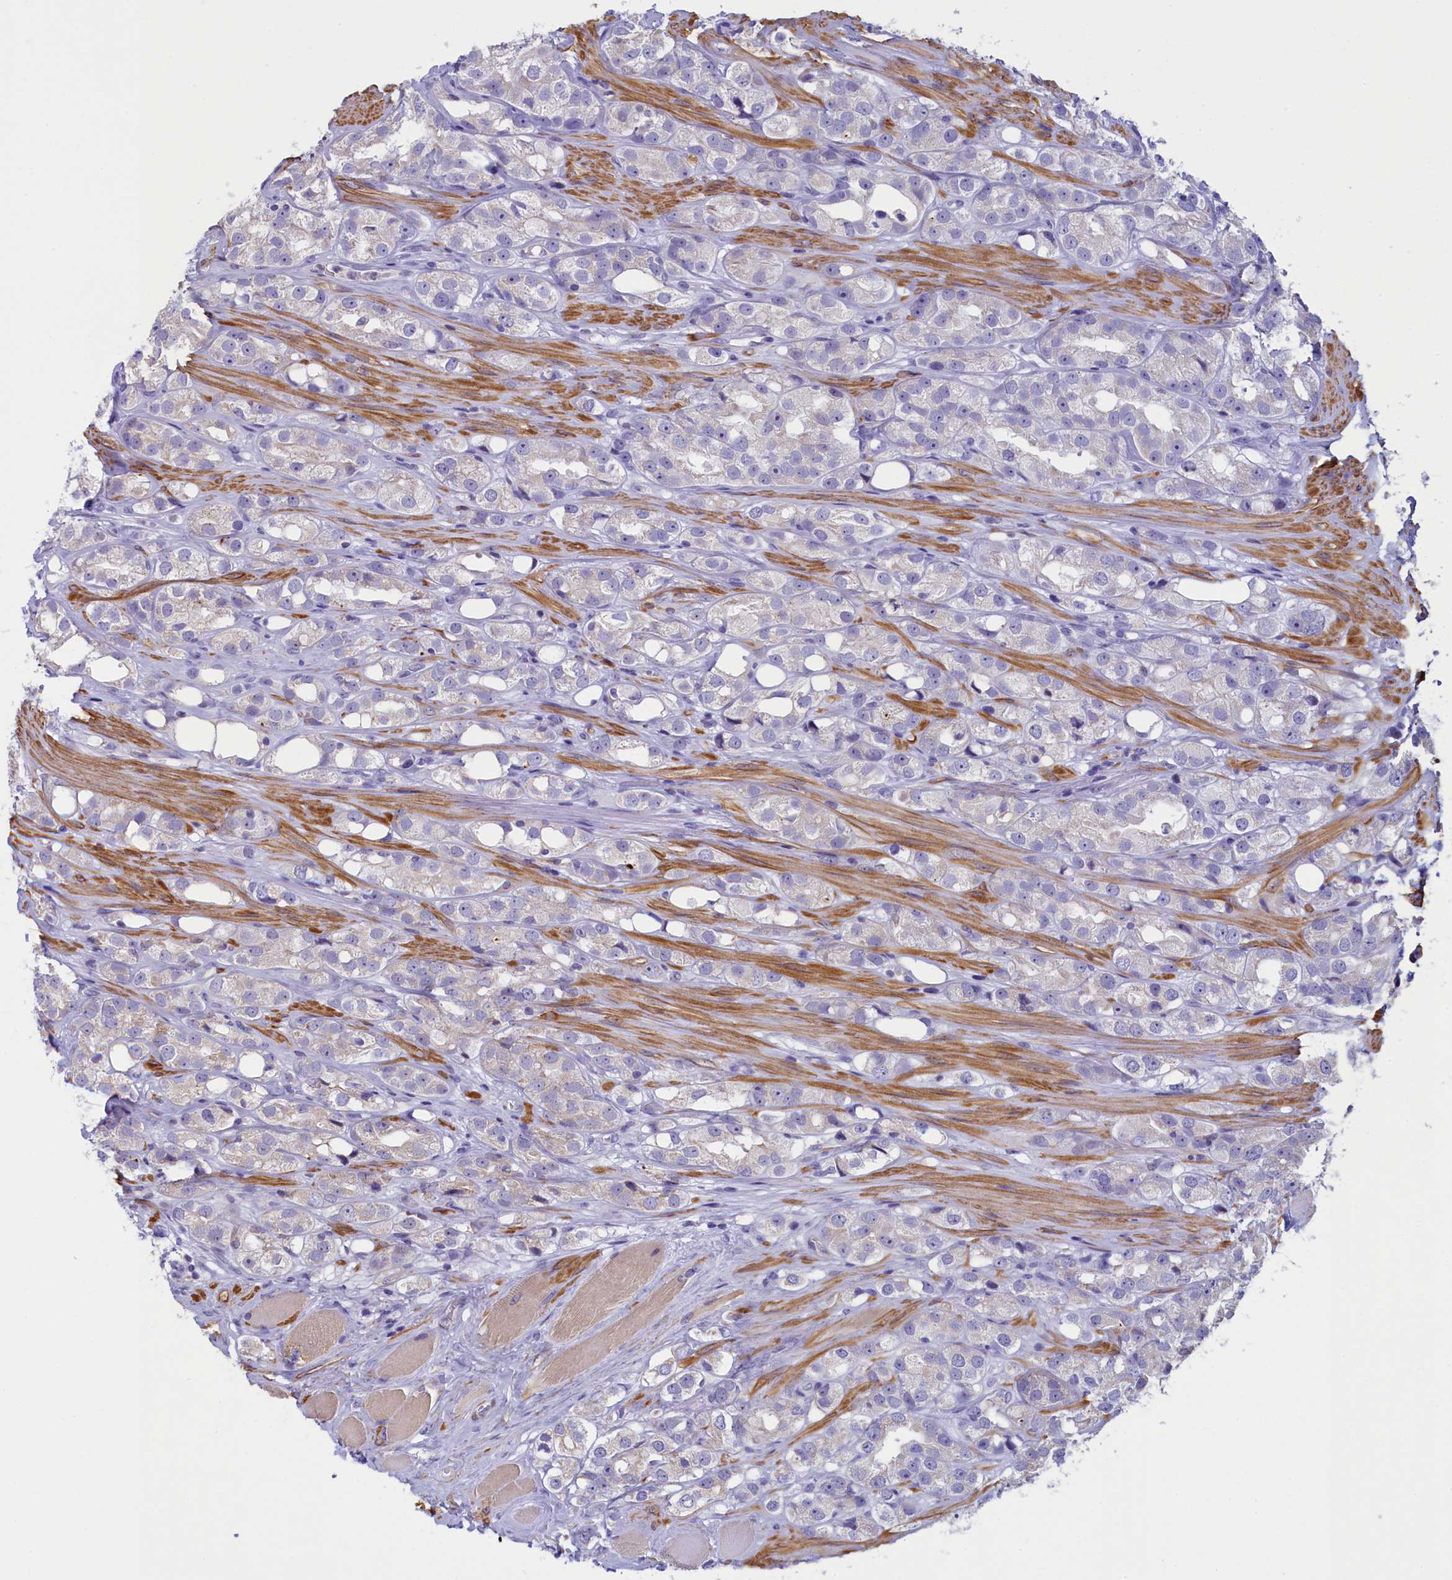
{"staining": {"intensity": "negative", "quantity": "none", "location": "none"}, "tissue": "prostate cancer", "cell_type": "Tumor cells", "image_type": "cancer", "snomed": [{"axis": "morphology", "description": "Adenocarcinoma, NOS"}, {"axis": "topography", "description": "Prostate"}], "caption": "This is a photomicrograph of immunohistochemistry (IHC) staining of adenocarcinoma (prostate), which shows no staining in tumor cells. Nuclei are stained in blue.", "gene": "IGSF6", "patient": {"sex": "male", "age": 79}}